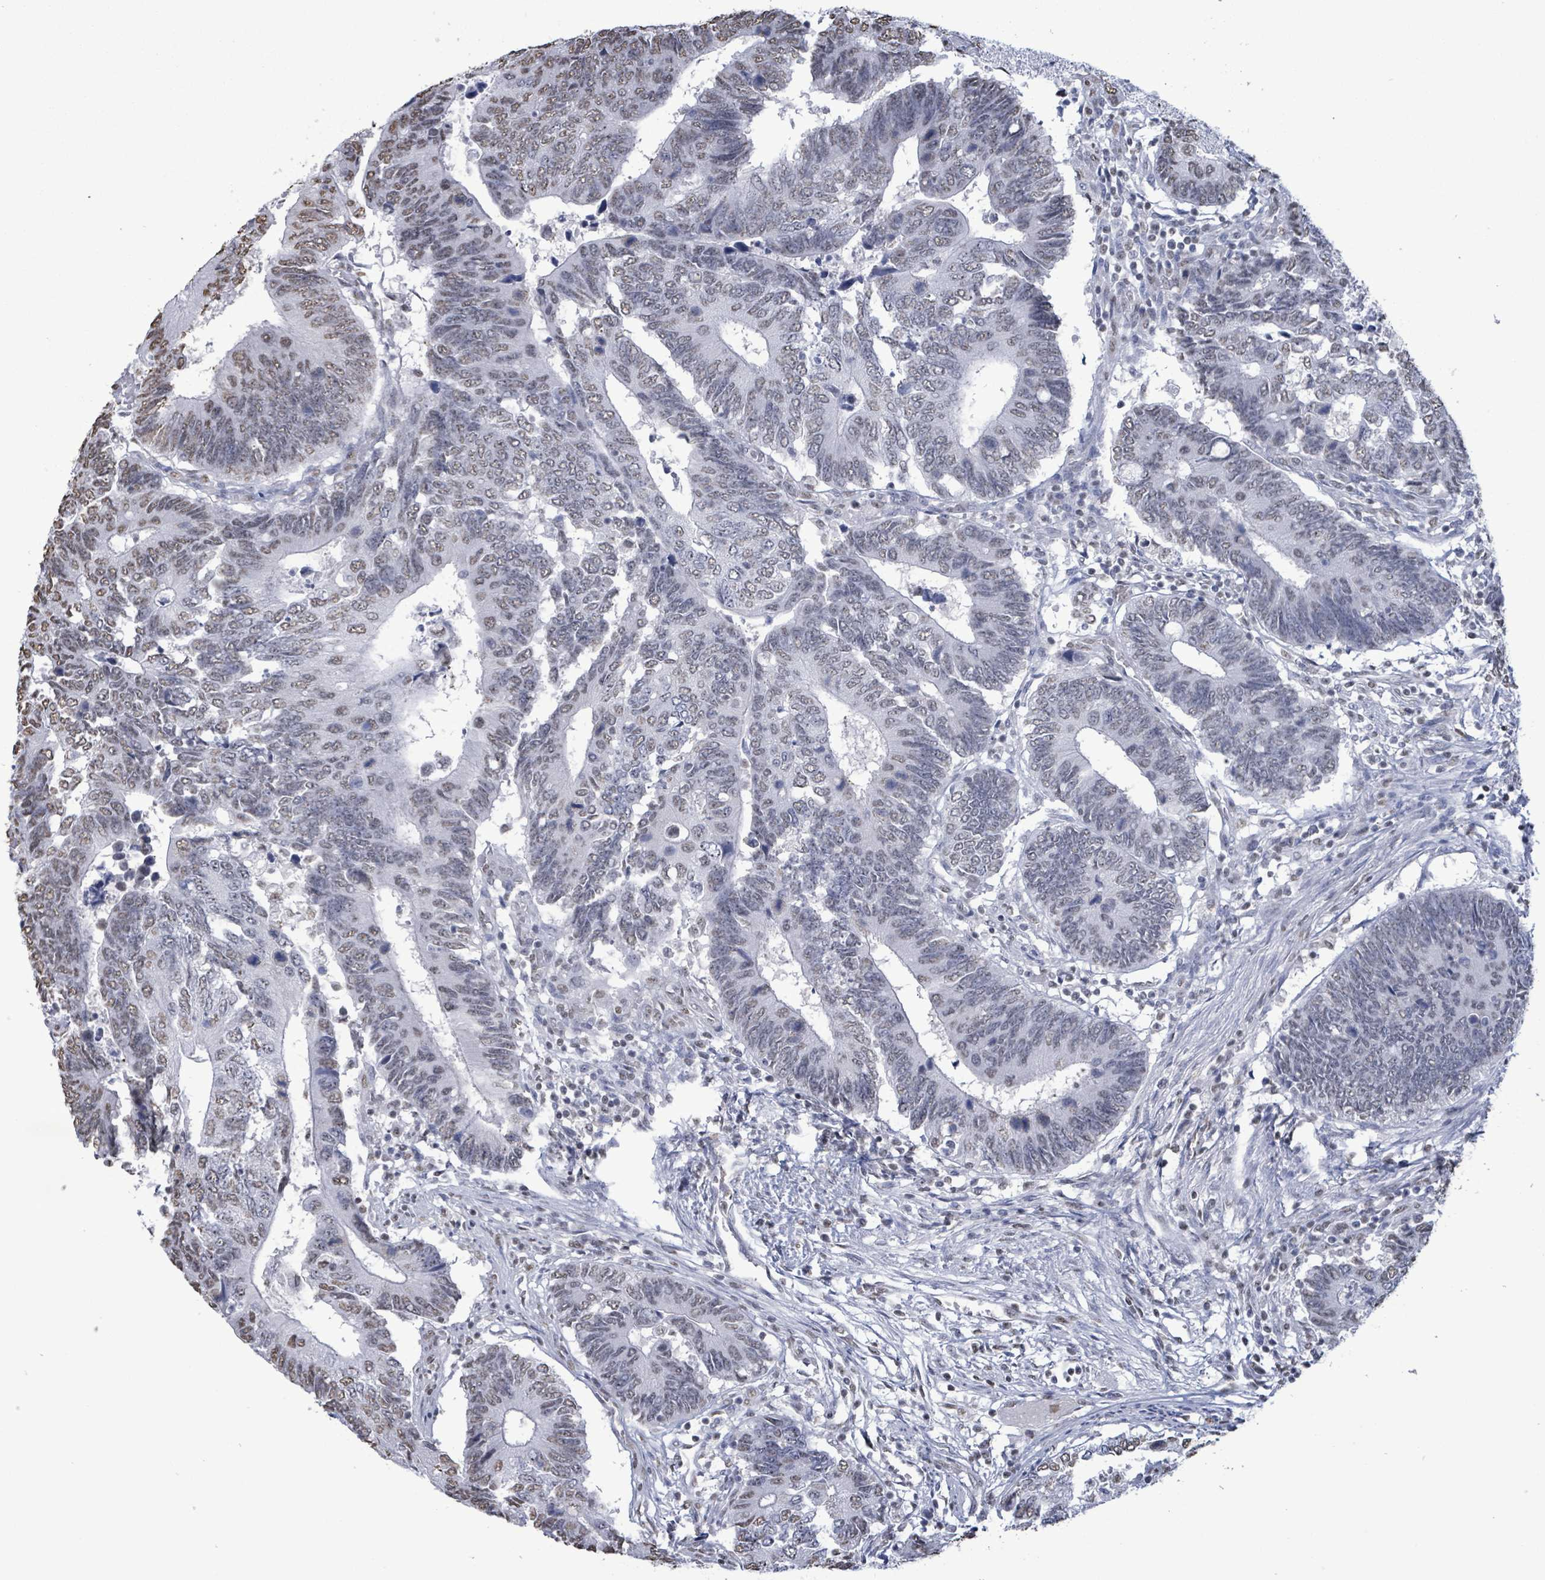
{"staining": {"intensity": "weak", "quantity": "25%-75%", "location": "nuclear"}, "tissue": "colorectal cancer", "cell_type": "Tumor cells", "image_type": "cancer", "snomed": [{"axis": "morphology", "description": "Adenocarcinoma, NOS"}, {"axis": "topography", "description": "Colon"}], "caption": "A low amount of weak nuclear positivity is present in about 25%-75% of tumor cells in adenocarcinoma (colorectal) tissue.", "gene": "SAMD14", "patient": {"sex": "male", "age": 87}}